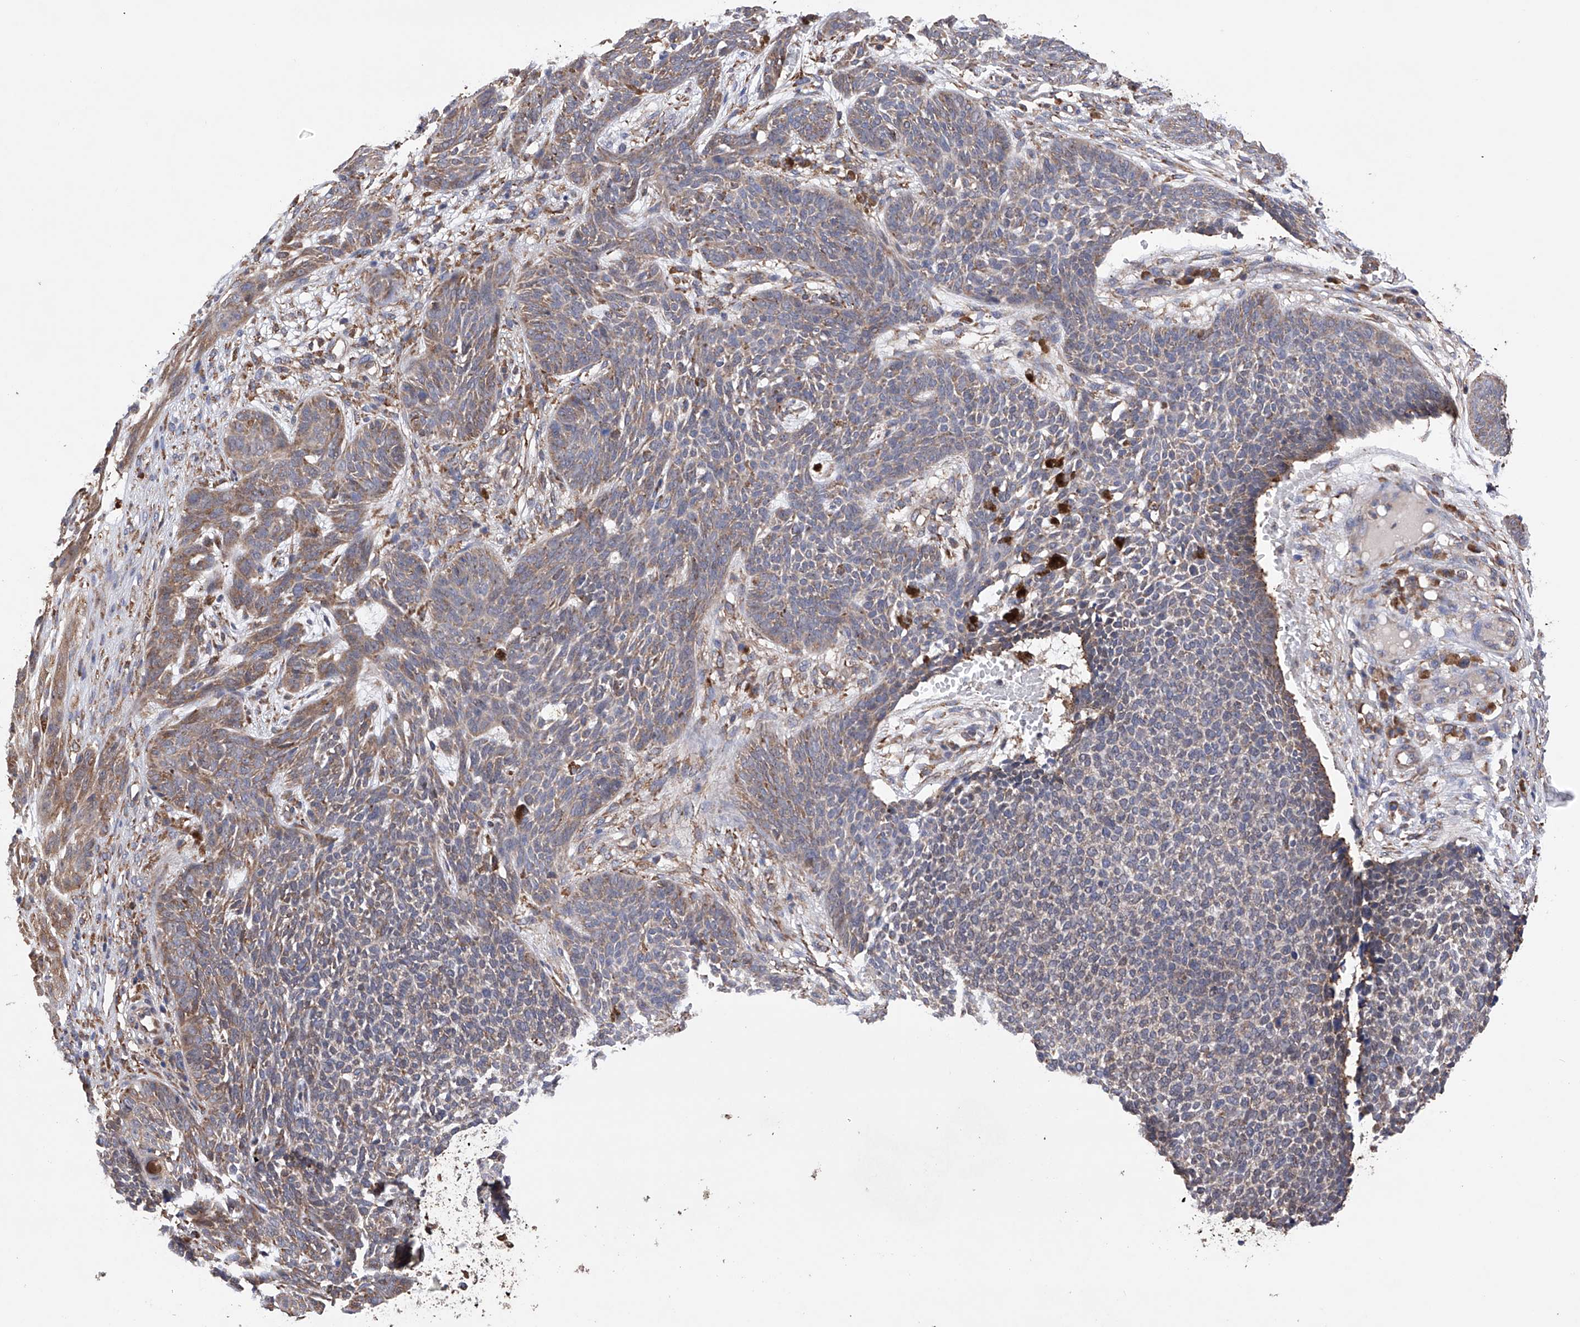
{"staining": {"intensity": "weak", "quantity": "25%-75%", "location": "cytoplasmic/membranous"}, "tissue": "skin cancer", "cell_type": "Tumor cells", "image_type": "cancer", "snomed": [{"axis": "morphology", "description": "Basal cell carcinoma"}, {"axis": "topography", "description": "Skin"}], "caption": "An immunohistochemistry (IHC) histopathology image of neoplastic tissue is shown. Protein staining in brown labels weak cytoplasmic/membranous positivity in skin cancer (basal cell carcinoma) within tumor cells.", "gene": "DNAH8", "patient": {"sex": "female", "age": 84}}